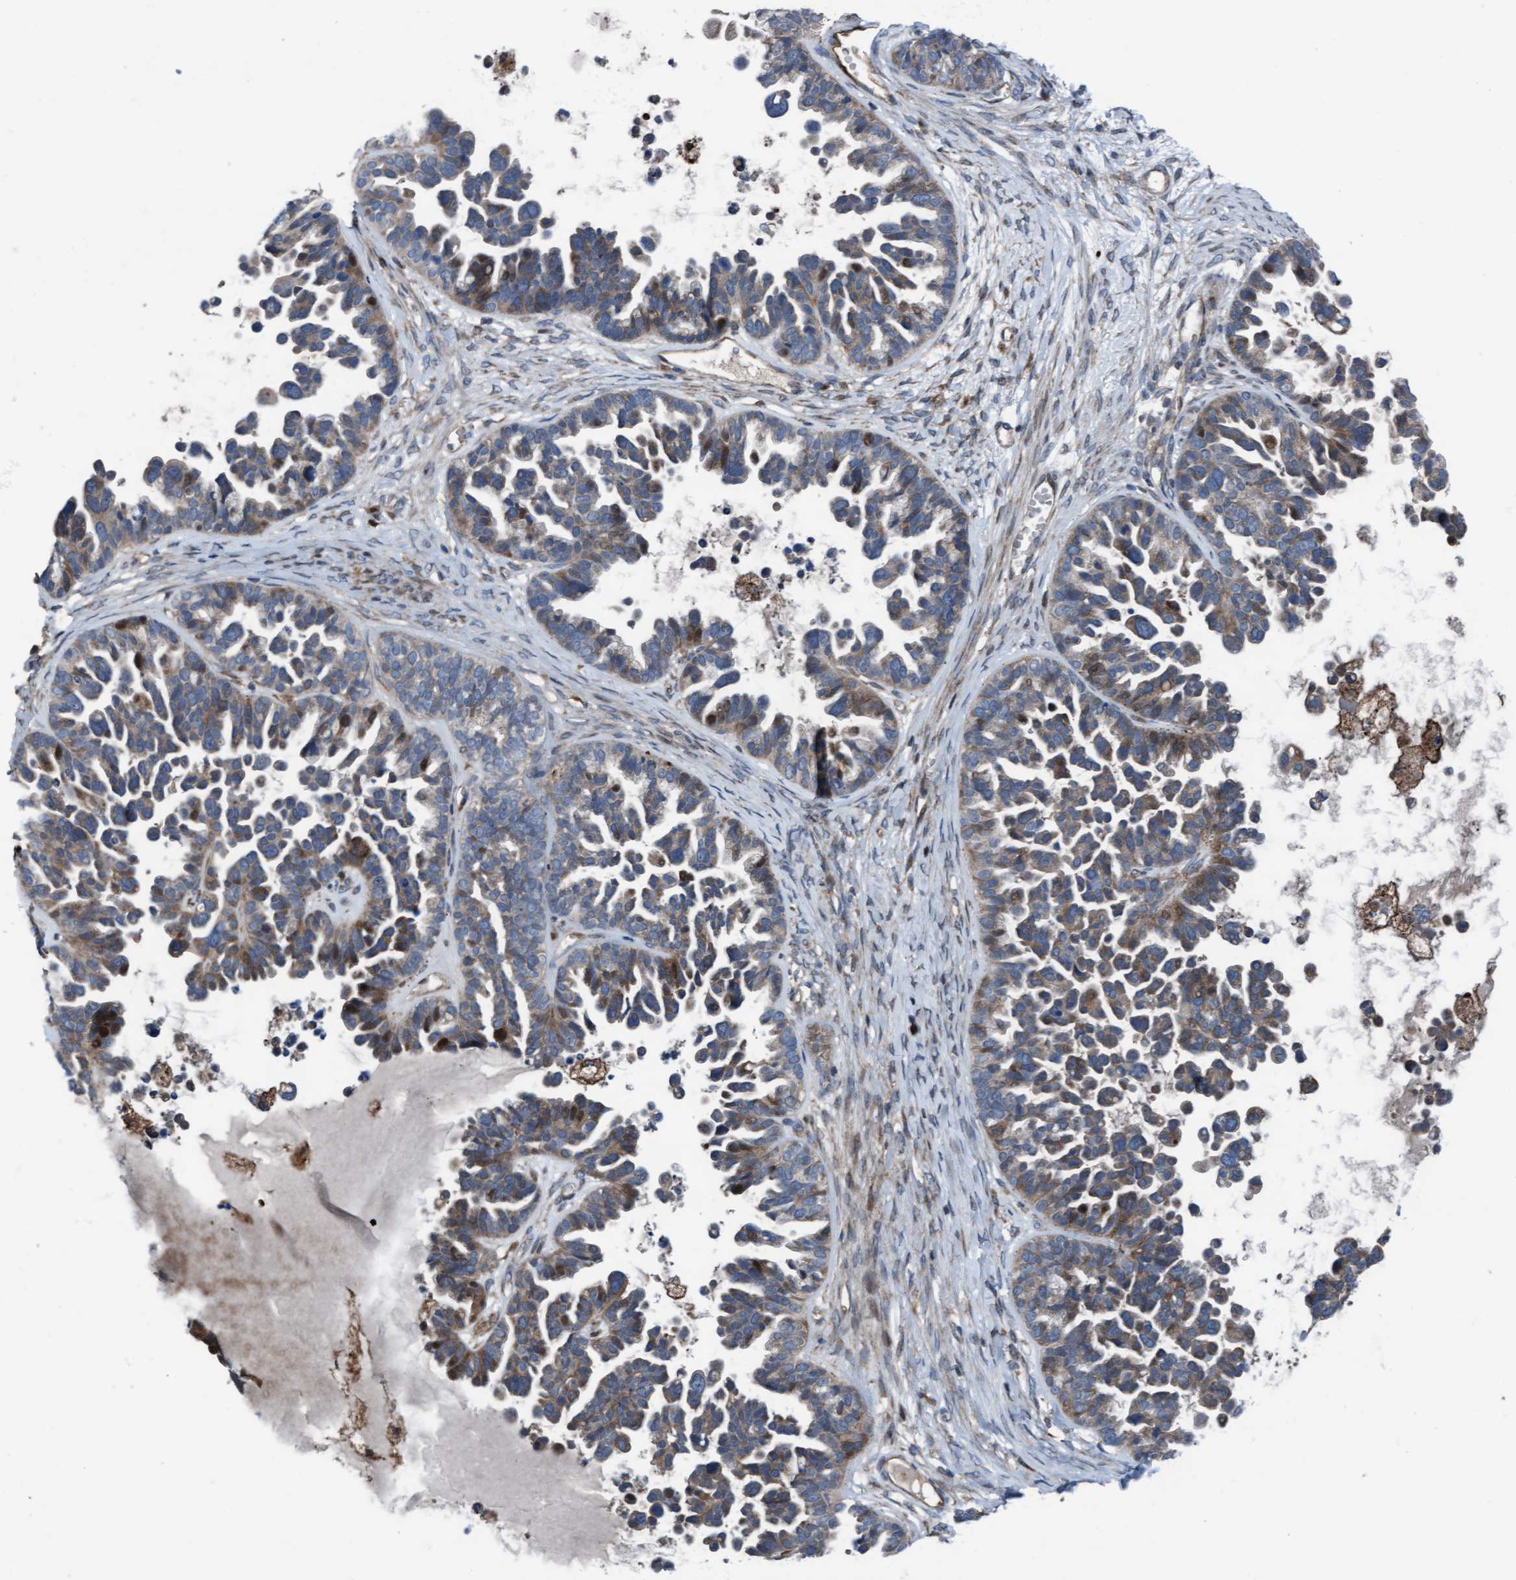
{"staining": {"intensity": "weak", "quantity": ">75%", "location": "cytoplasmic/membranous"}, "tissue": "ovarian cancer", "cell_type": "Tumor cells", "image_type": "cancer", "snomed": [{"axis": "morphology", "description": "Cystadenocarcinoma, serous, NOS"}, {"axis": "topography", "description": "Ovary"}], "caption": "A low amount of weak cytoplasmic/membranous staining is seen in approximately >75% of tumor cells in ovarian cancer (serous cystadenocarcinoma) tissue.", "gene": "KLHL26", "patient": {"sex": "female", "age": 56}}